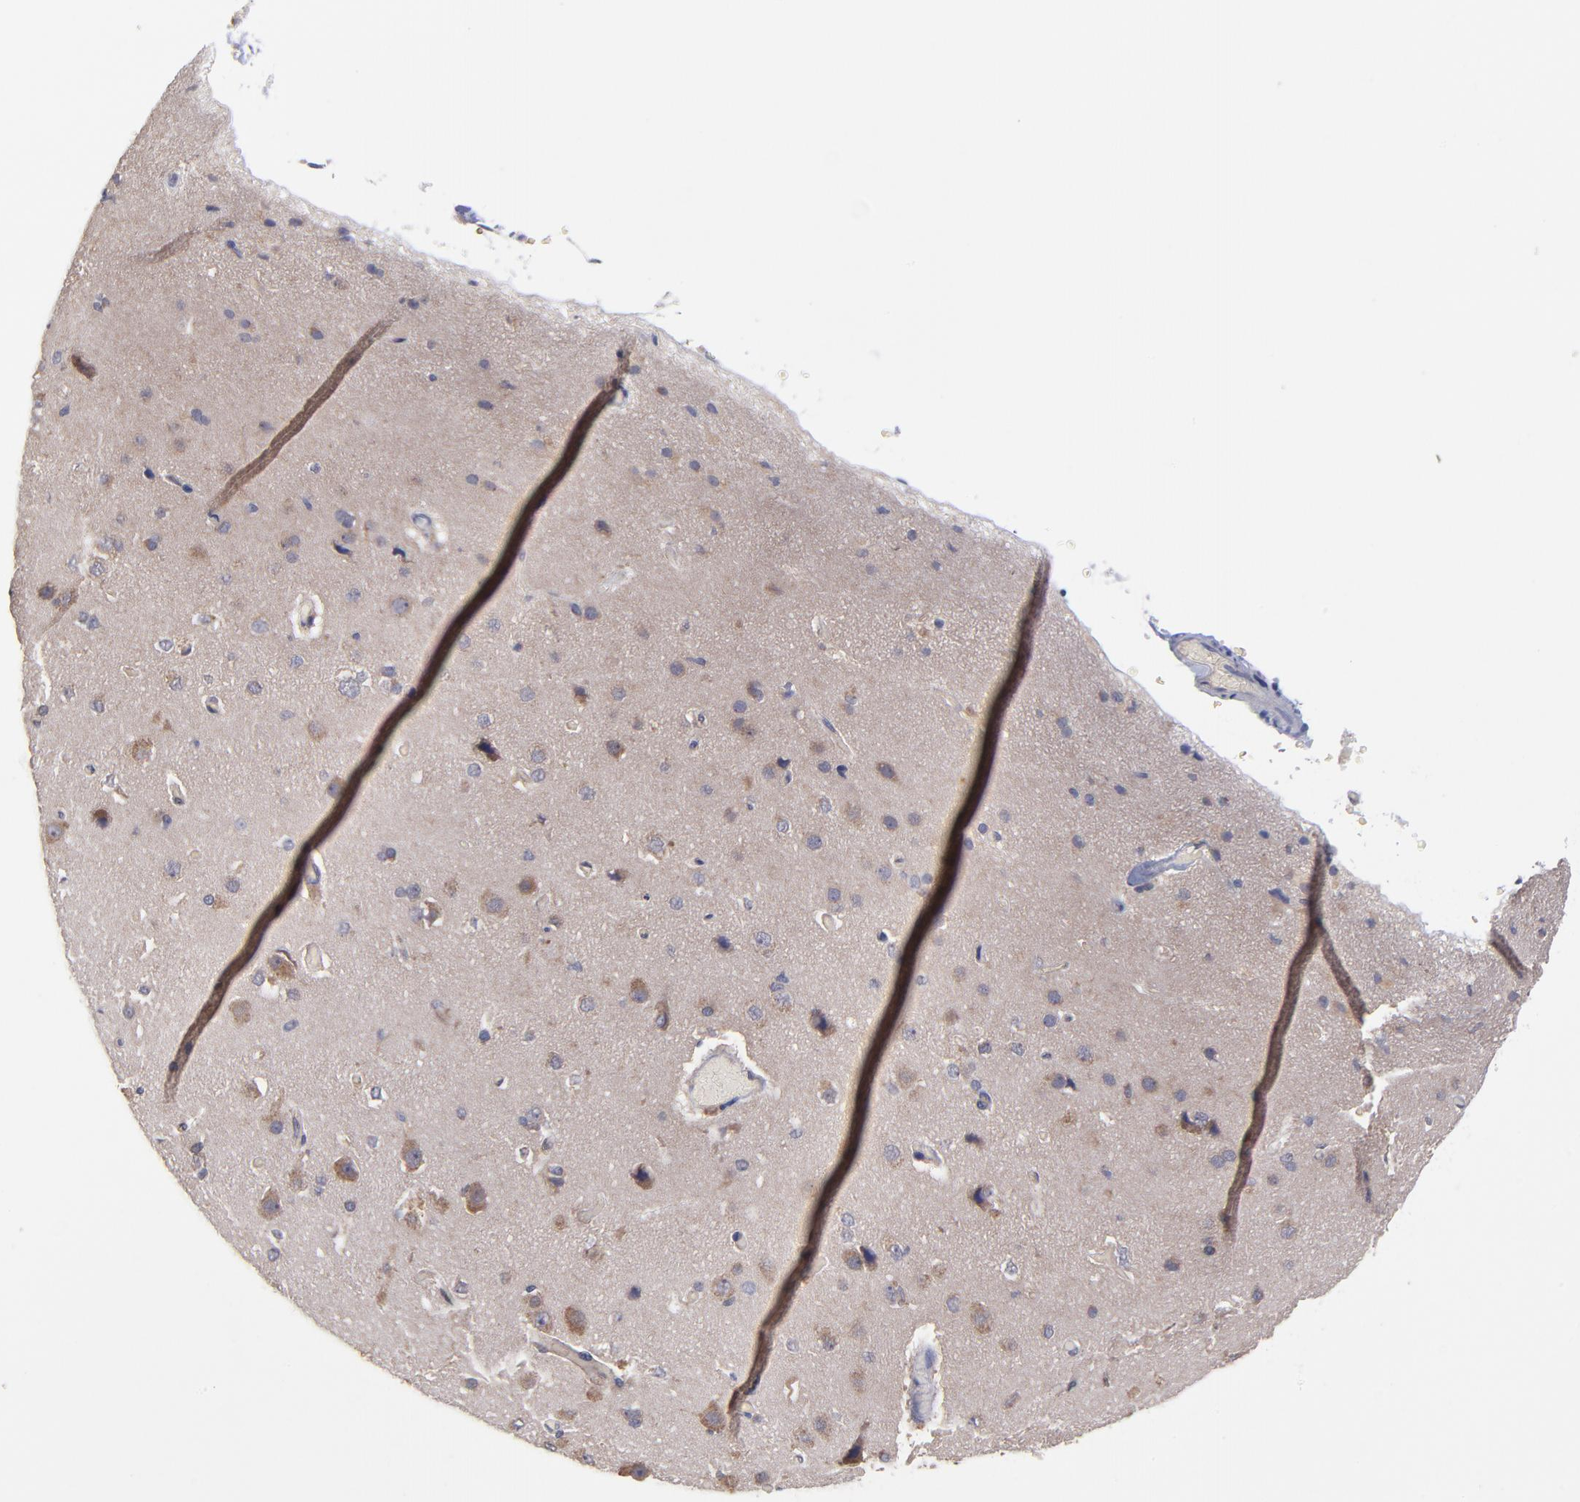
{"staining": {"intensity": "negative", "quantity": "none", "location": "none"}, "tissue": "cerebral cortex", "cell_type": "Endothelial cells", "image_type": "normal", "snomed": [{"axis": "morphology", "description": "Normal tissue, NOS"}, {"axis": "morphology", "description": "Glioma, malignant, High grade"}, {"axis": "topography", "description": "Cerebral cortex"}], "caption": "This histopathology image is of normal cerebral cortex stained with immunohistochemistry (IHC) to label a protein in brown with the nuclei are counter-stained blue. There is no positivity in endothelial cells. The staining is performed using DAB (3,3'-diaminobenzidine) brown chromogen with nuclei counter-stained in using hematoxylin.", "gene": "UBE2H", "patient": {"sex": "male", "age": 77}}